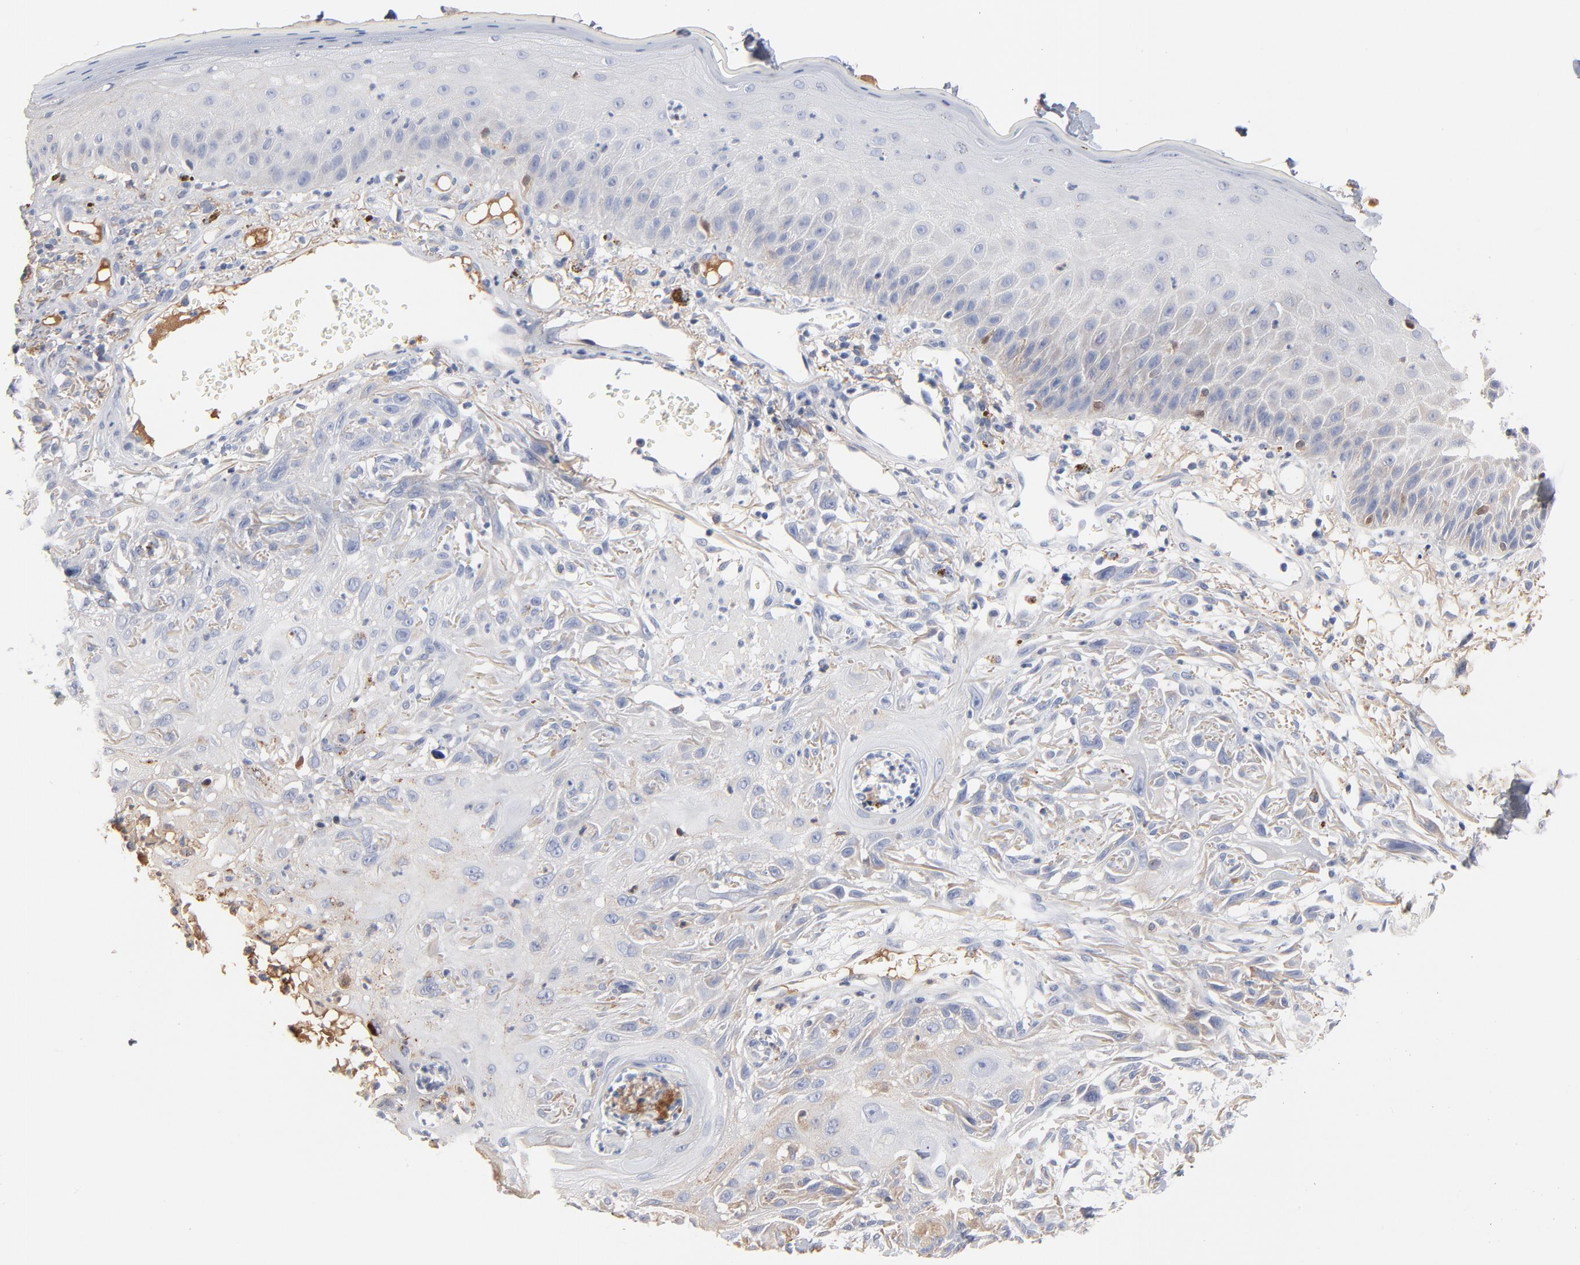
{"staining": {"intensity": "negative", "quantity": "none", "location": "none"}, "tissue": "skin cancer", "cell_type": "Tumor cells", "image_type": "cancer", "snomed": [{"axis": "morphology", "description": "Squamous cell carcinoma, NOS"}, {"axis": "topography", "description": "Skin"}], "caption": "Immunohistochemistry image of human squamous cell carcinoma (skin) stained for a protein (brown), which shows no expression in tumor cells.", "gene": "SERPINA4", "patient": {"sex": "female", "age": 59}}